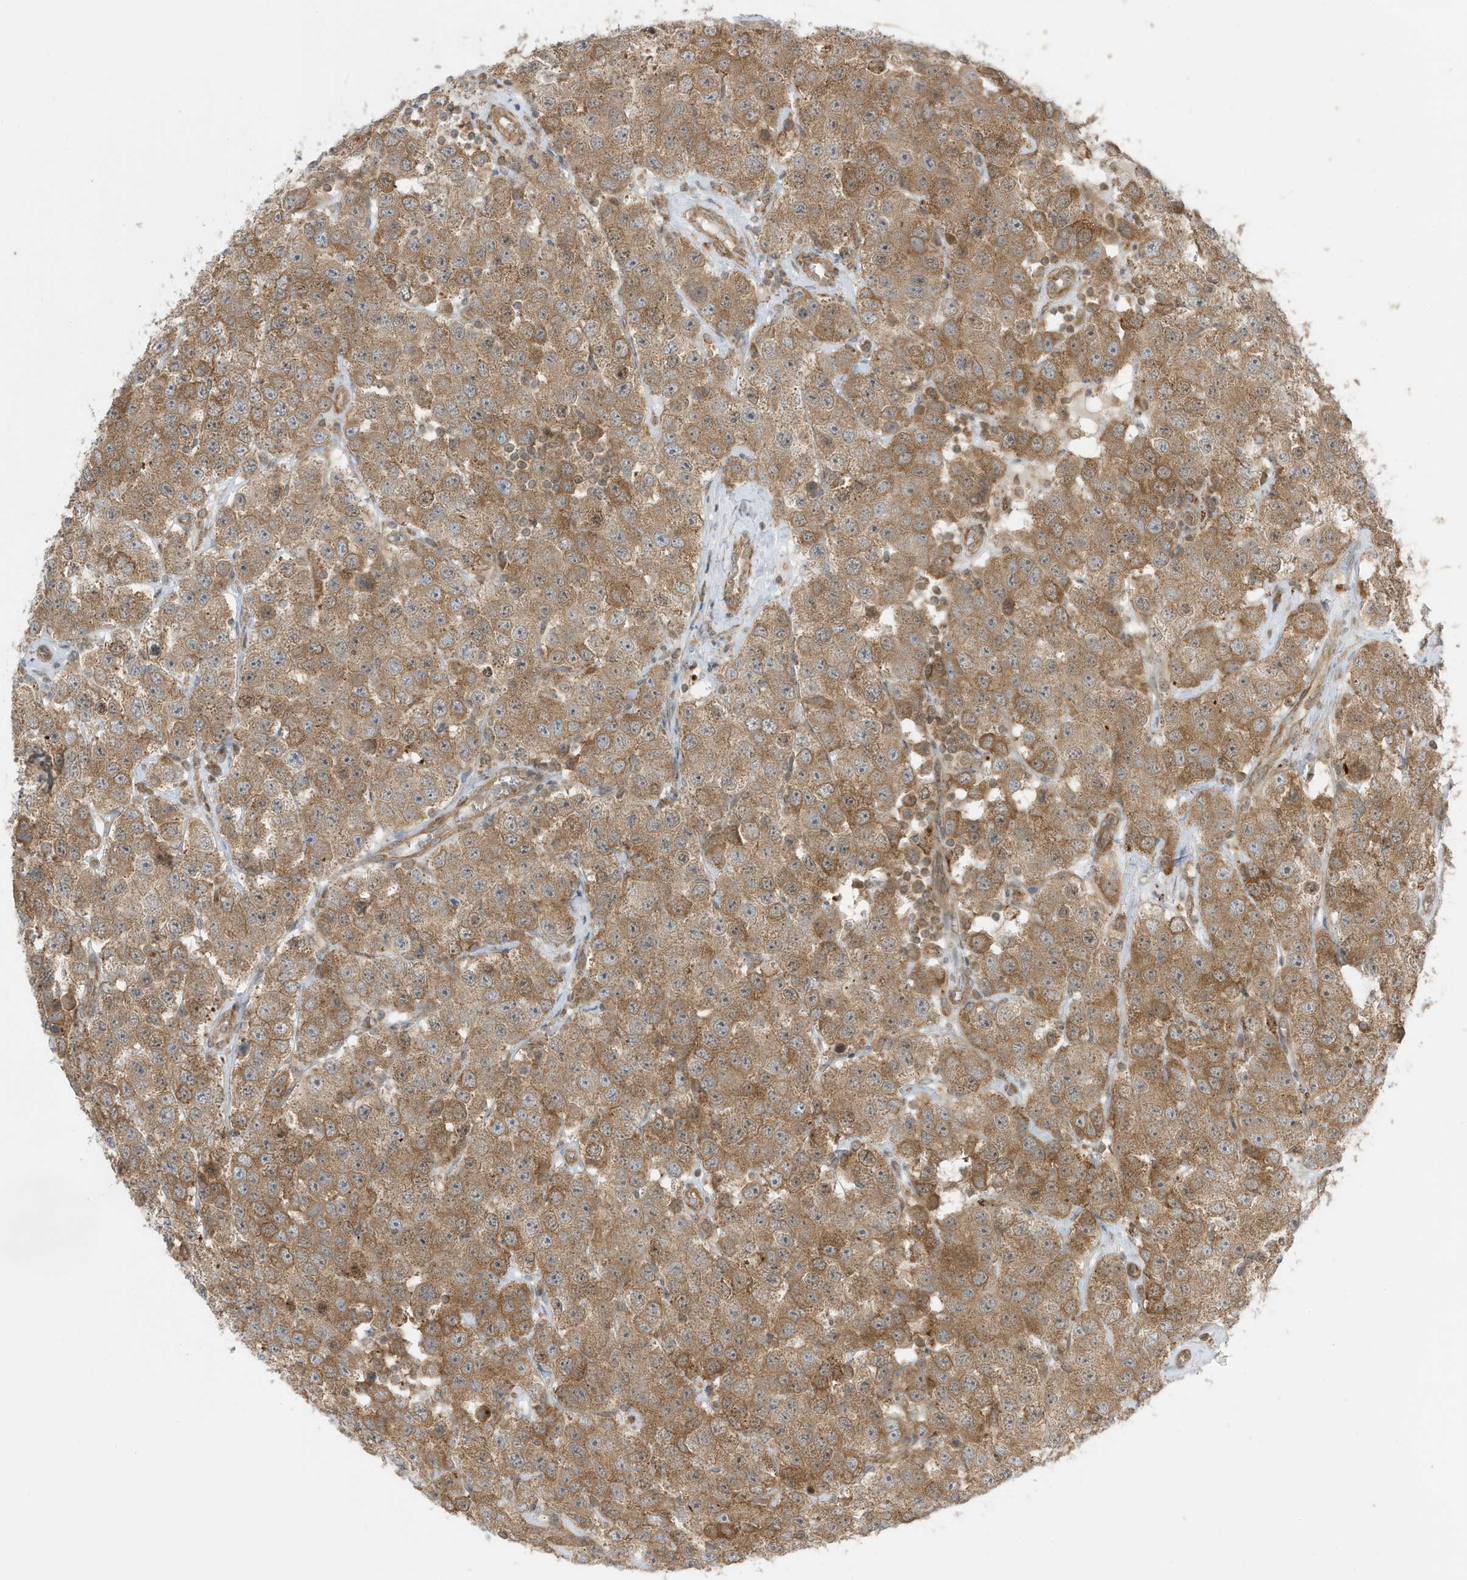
{"staining": {"intensity": "moderate", "quantity": ">75%", "location": "cytoplasmic/membranous"}, "tissue": "testis cancer", "cell_type": "Tumor cells", "image_type": "cancer", "snomed": [{"axis": "morphology", "description": "Seminoma, NOS"}, {"axis": "topography", "description": "Testis"}], "caption": "Brown immunohistochemical staining in testis cancer demonstrates moderate cytoplasmic/membranous staining in about >75% of tumor cells.", "gene": "DHX36", "patient": {"sex": "male", "age": 28}}